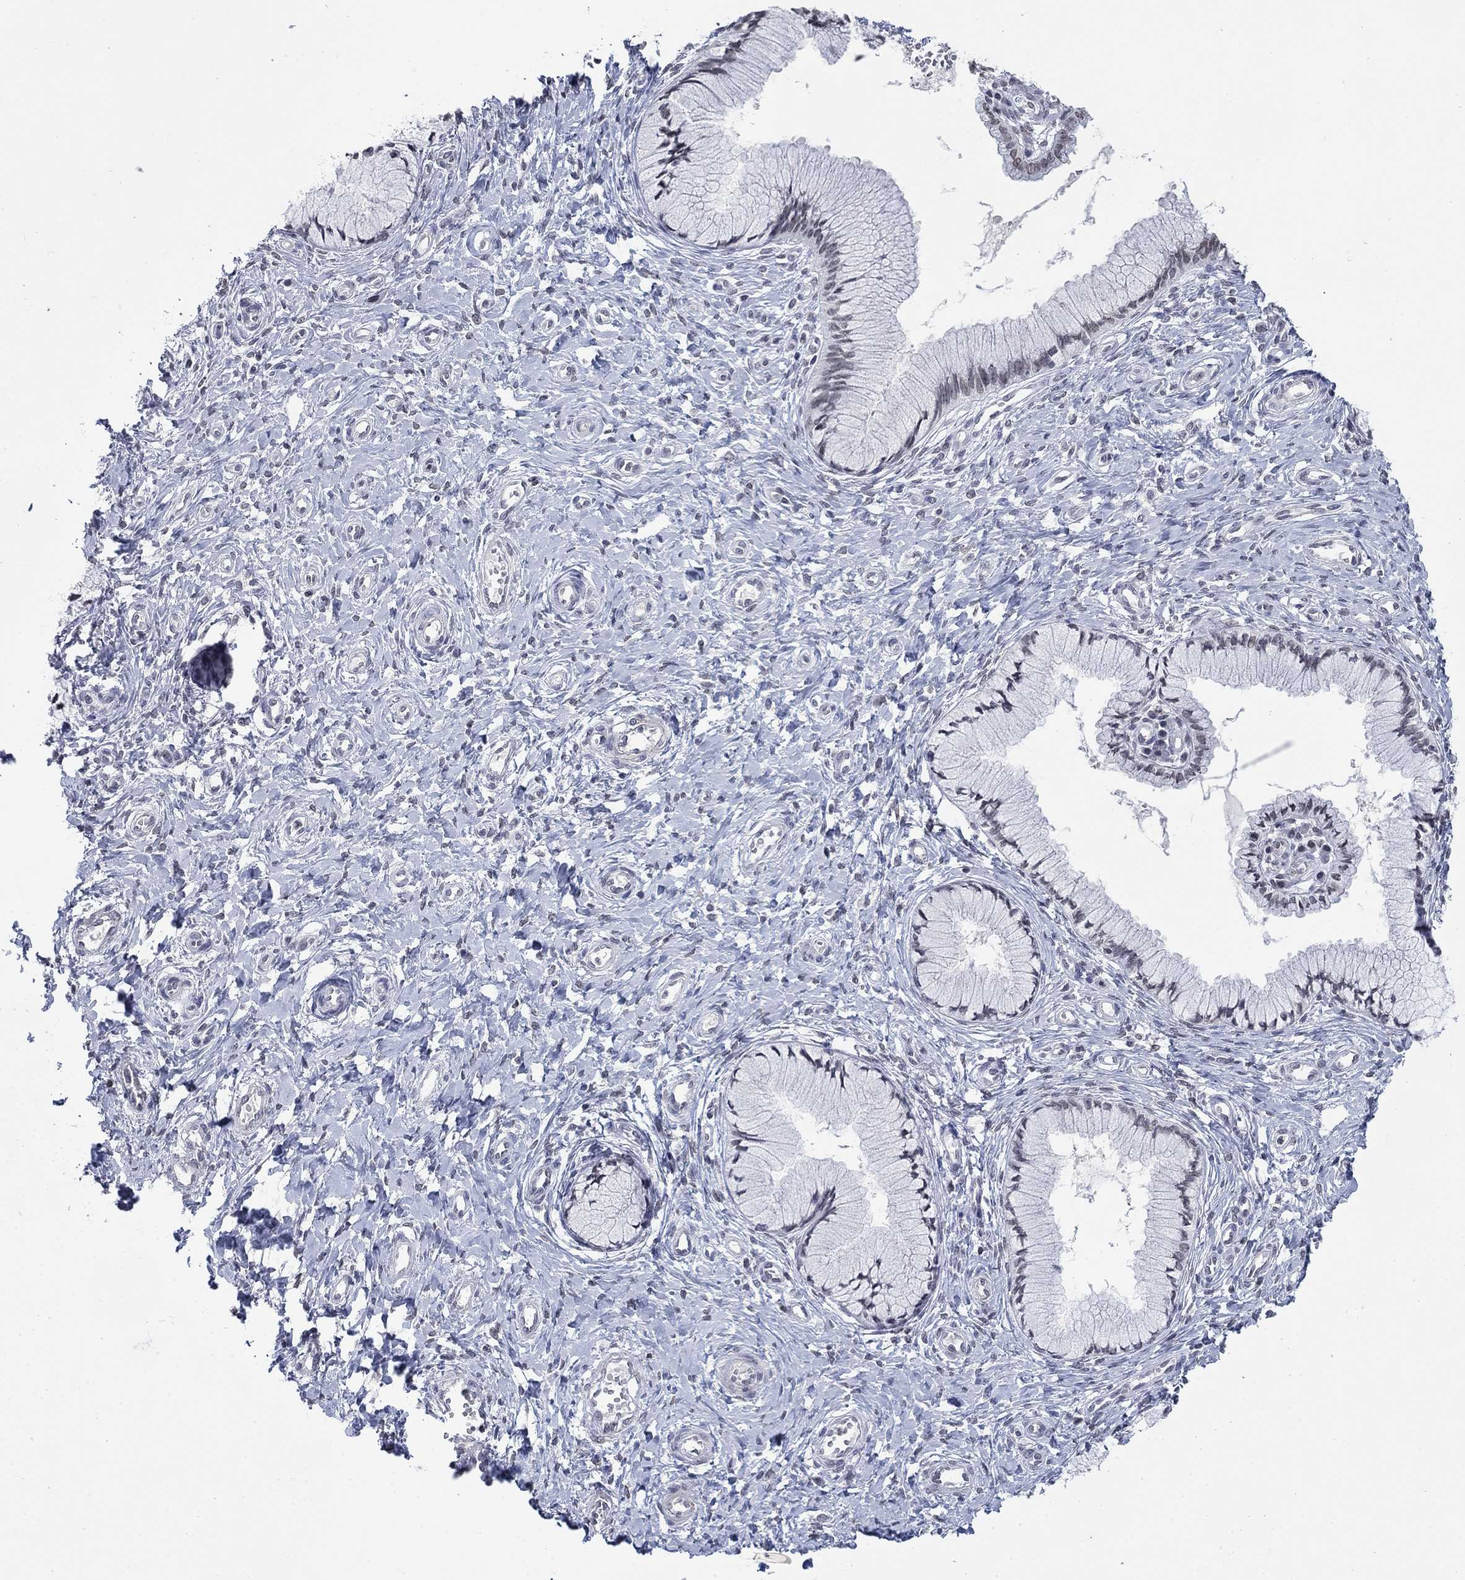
{"staining": {"intensity": "negative", "quantity": "none", "location": "none"}, "tissue": "cervix", "cell_type": "Glandular cells", "image_type": "normal", "snomed": [{"axis": "morphology", "description": "Normal tissue, NOS"}, {"axis": "topography", "description": "Cervix"}], "caption": "IHC histopathology image of benign human cervix stained for a protein (brown), which shows no staining in glandular cells.", "gene": "TOR1AIP1", "patient": {"sex": "female", "age": 37}}